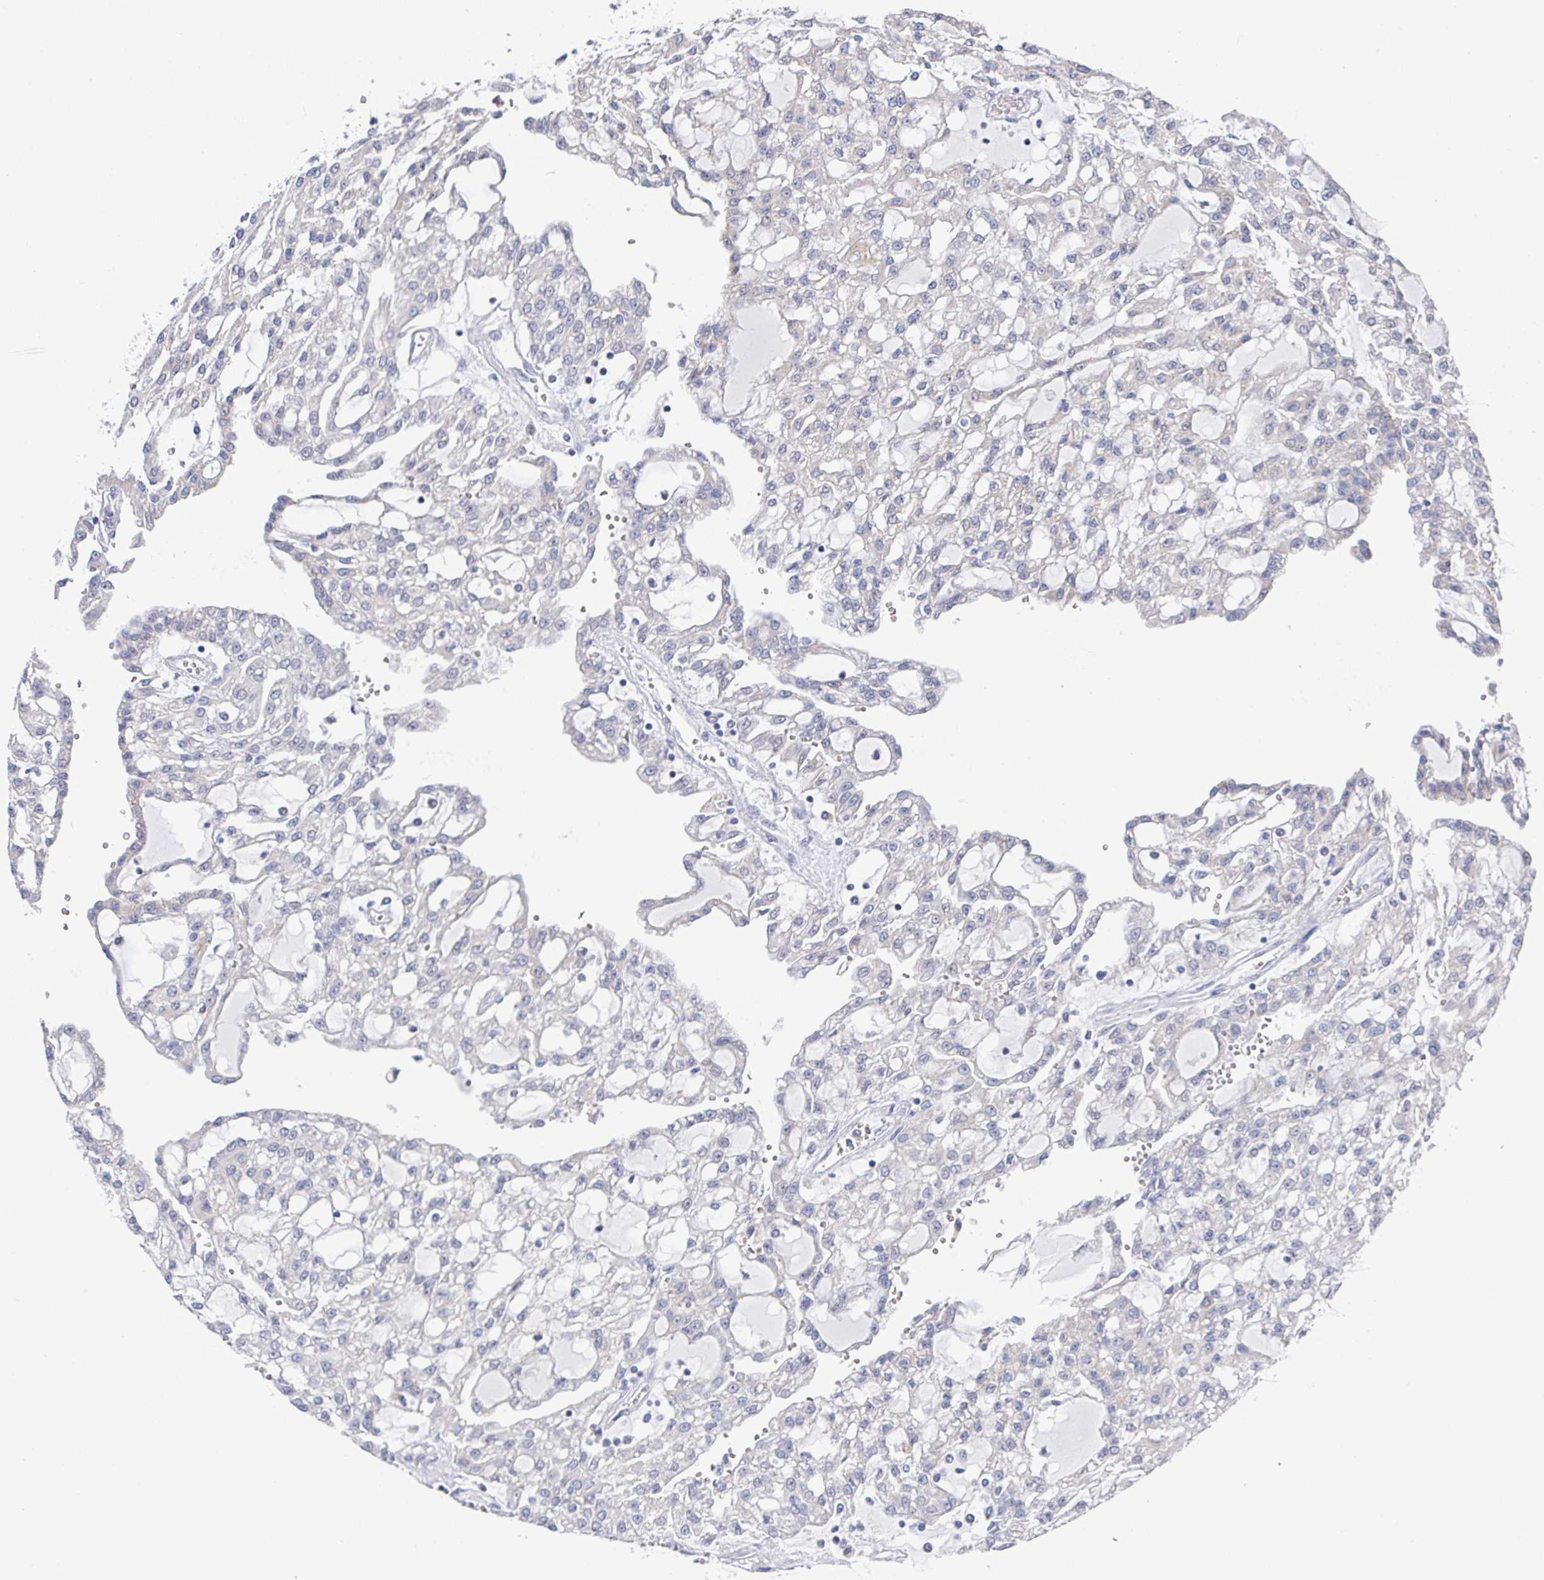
{"staining": {"intensity": "negative", "quantity": "none", "location": "none"}, "tissue": "renal cancer", "cell_type": "Tumor cells", "image_type": "cancer", "snomed": [{"axis": "morphology", "description": "Adenocarcinoma, NOS"}, {"axis": "topography", "description": "Kidney"}], "caption": "Immunohistochemistry (IHC) micrograph of human renal adenocarcinoma stained for a protein (brown), which reveals no staining in tumor cells.", "gene": "NCF1", "patient": {"sex": "male", "age": 63}}